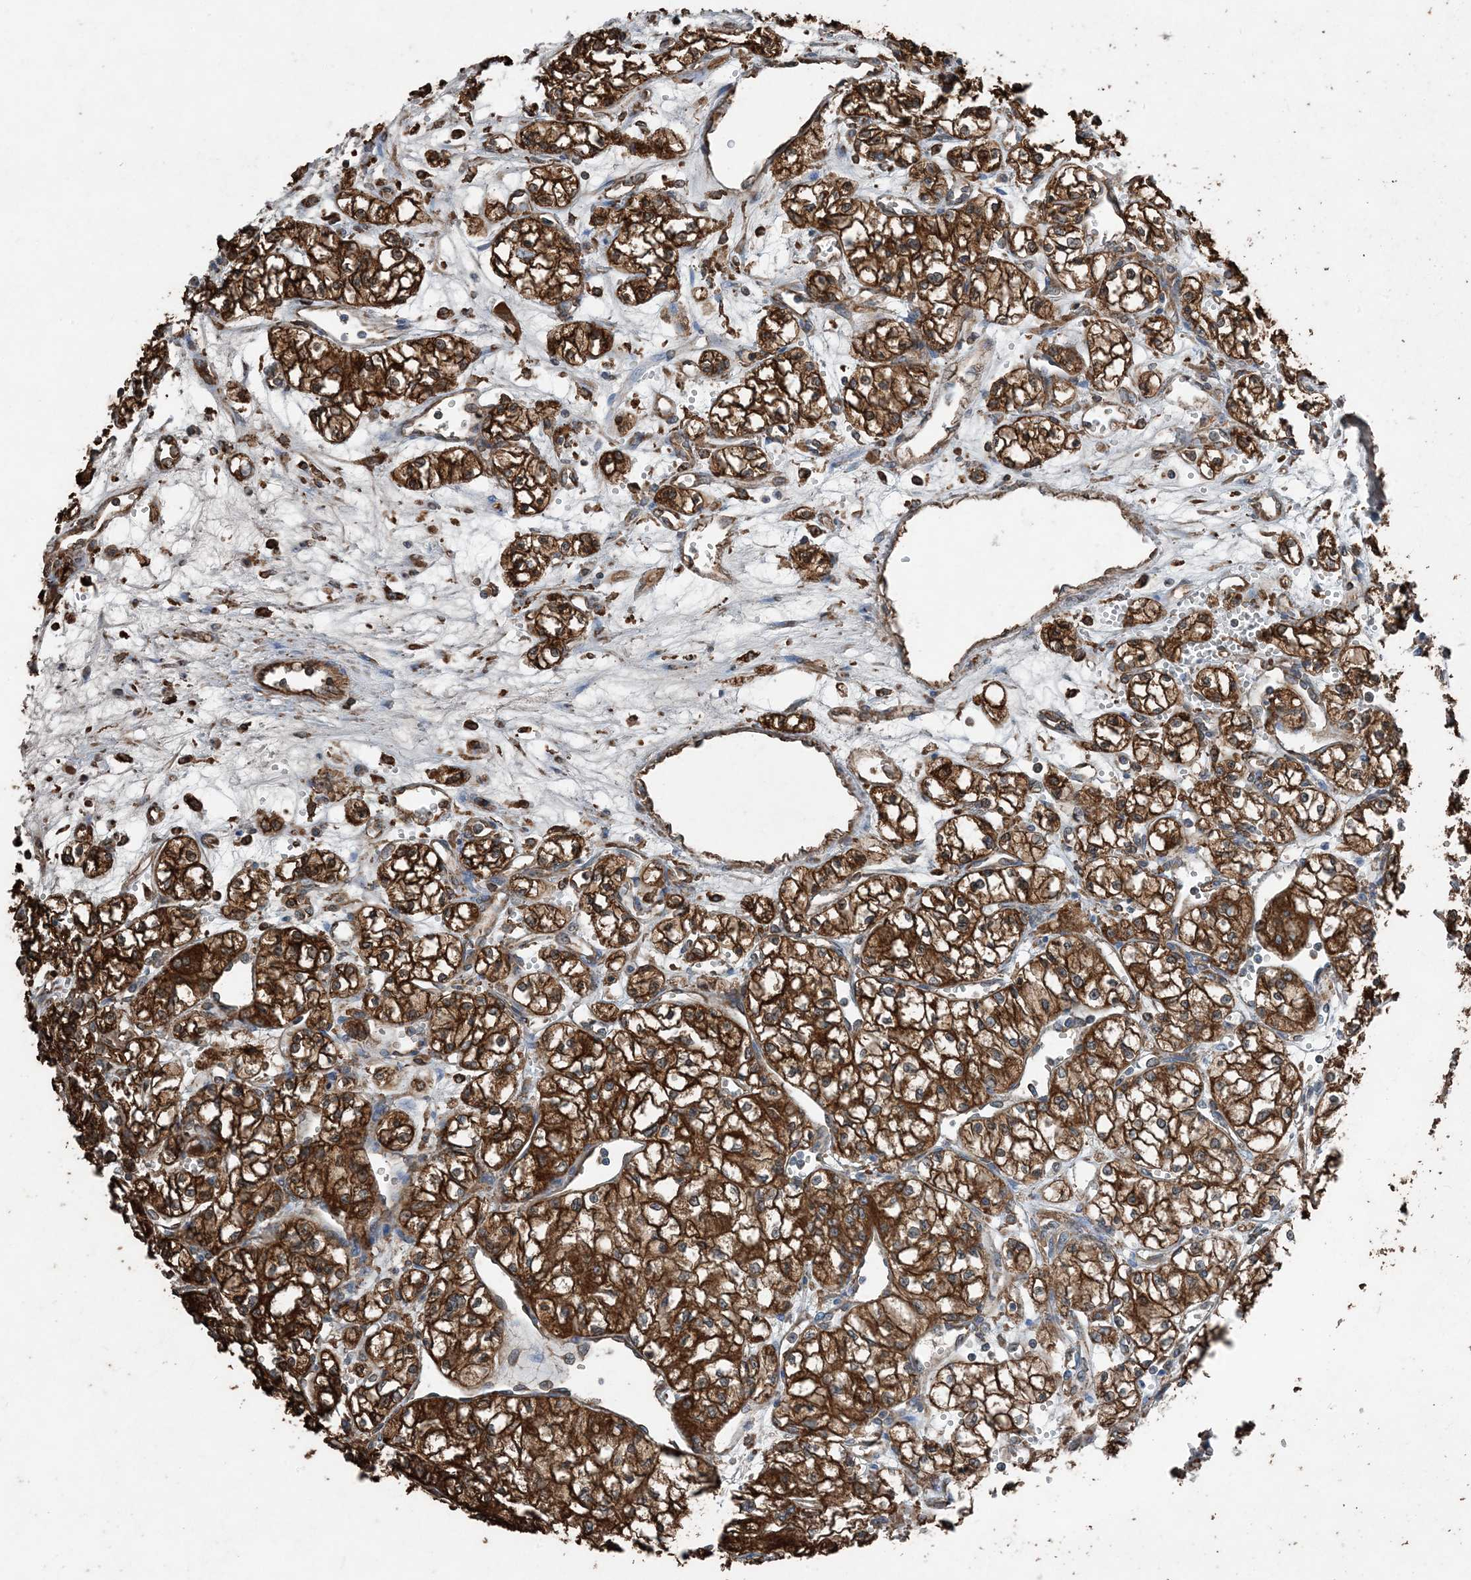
{"staining": {"intensity": "strong", "quantity": ">75%", "location": "cytoplasmic/membranous"}, "tissue": "renal cancer", "cell_type": "Tumor cells", "image_type": "cancer", "snomed": [{"axis": "morphology", "description": "Normal tissue, NOS"}, {"axis": "morphology", "description": "Adenocarcinoma, NOS"}, {"axis": "topography", "description": "Kidney"}], "caption": "Immunohistochemical staining of renal cancer reveals high levels of strong cytoplasmic/membranous expression in about >75% of tumor cells.", "gene": "PDIA6", "patient": {"sex": "male", "age": 59}}